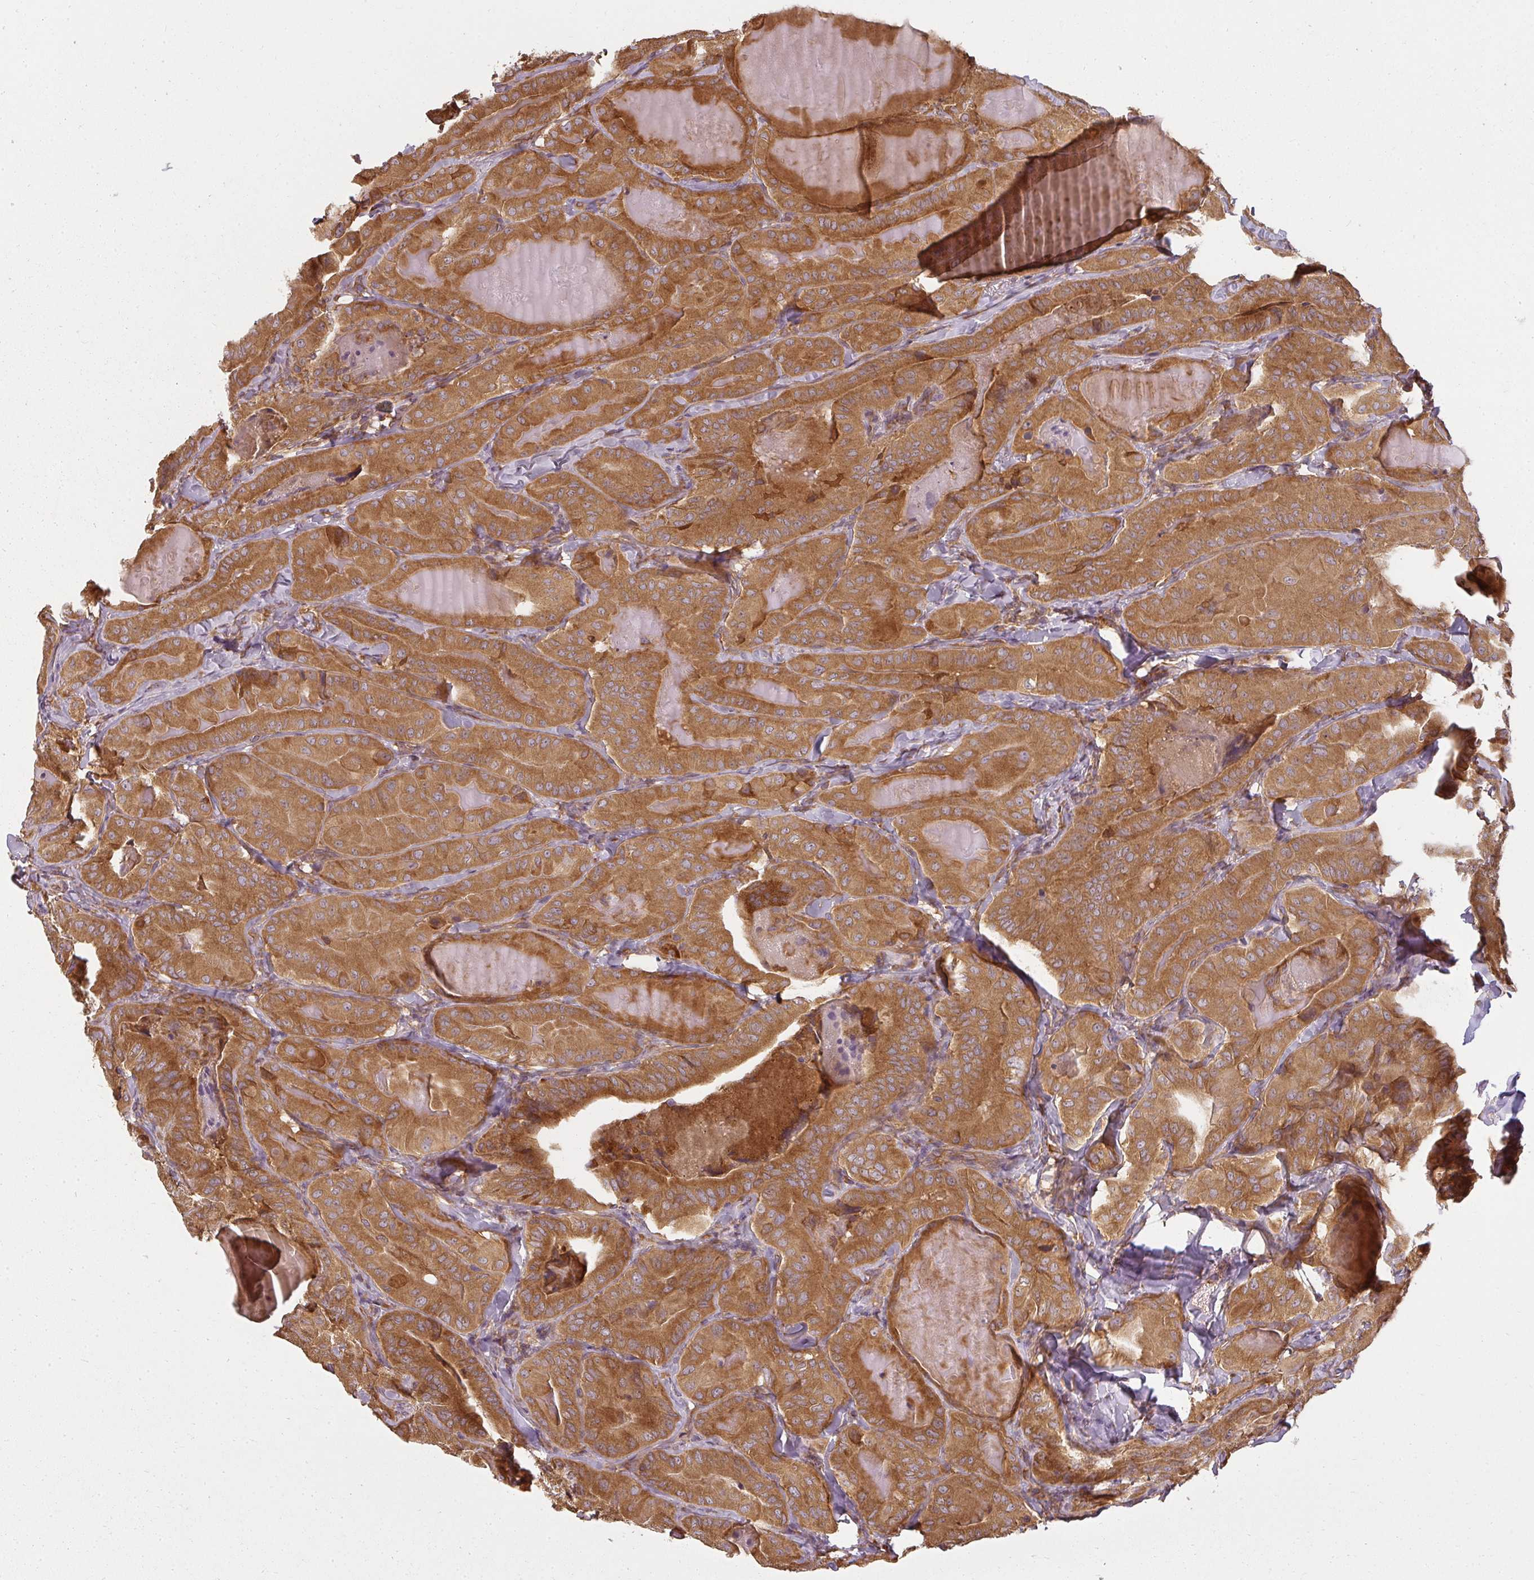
{"staining": {"intensity": "strong", "quantity": ">75%", "location": "cytoplasmic/membranous"}, "tissue": "thyroid cancer", "cell_type": "Tumor cells", "image_type": "cancer", "snomed": [{"axis": "morphology", "description": "Papillary adenocarcinoma, NOS"}, {"axis": "topography", "description": "Thyroid gland"}], "caption": "A photomicrograph of human thyroid cancer stained for a protein reveals strong cytoplasmic/membranous brown staining in tumor cells.", "gene": "RPL24", "patient": {"sex": "female", "age": 68}}